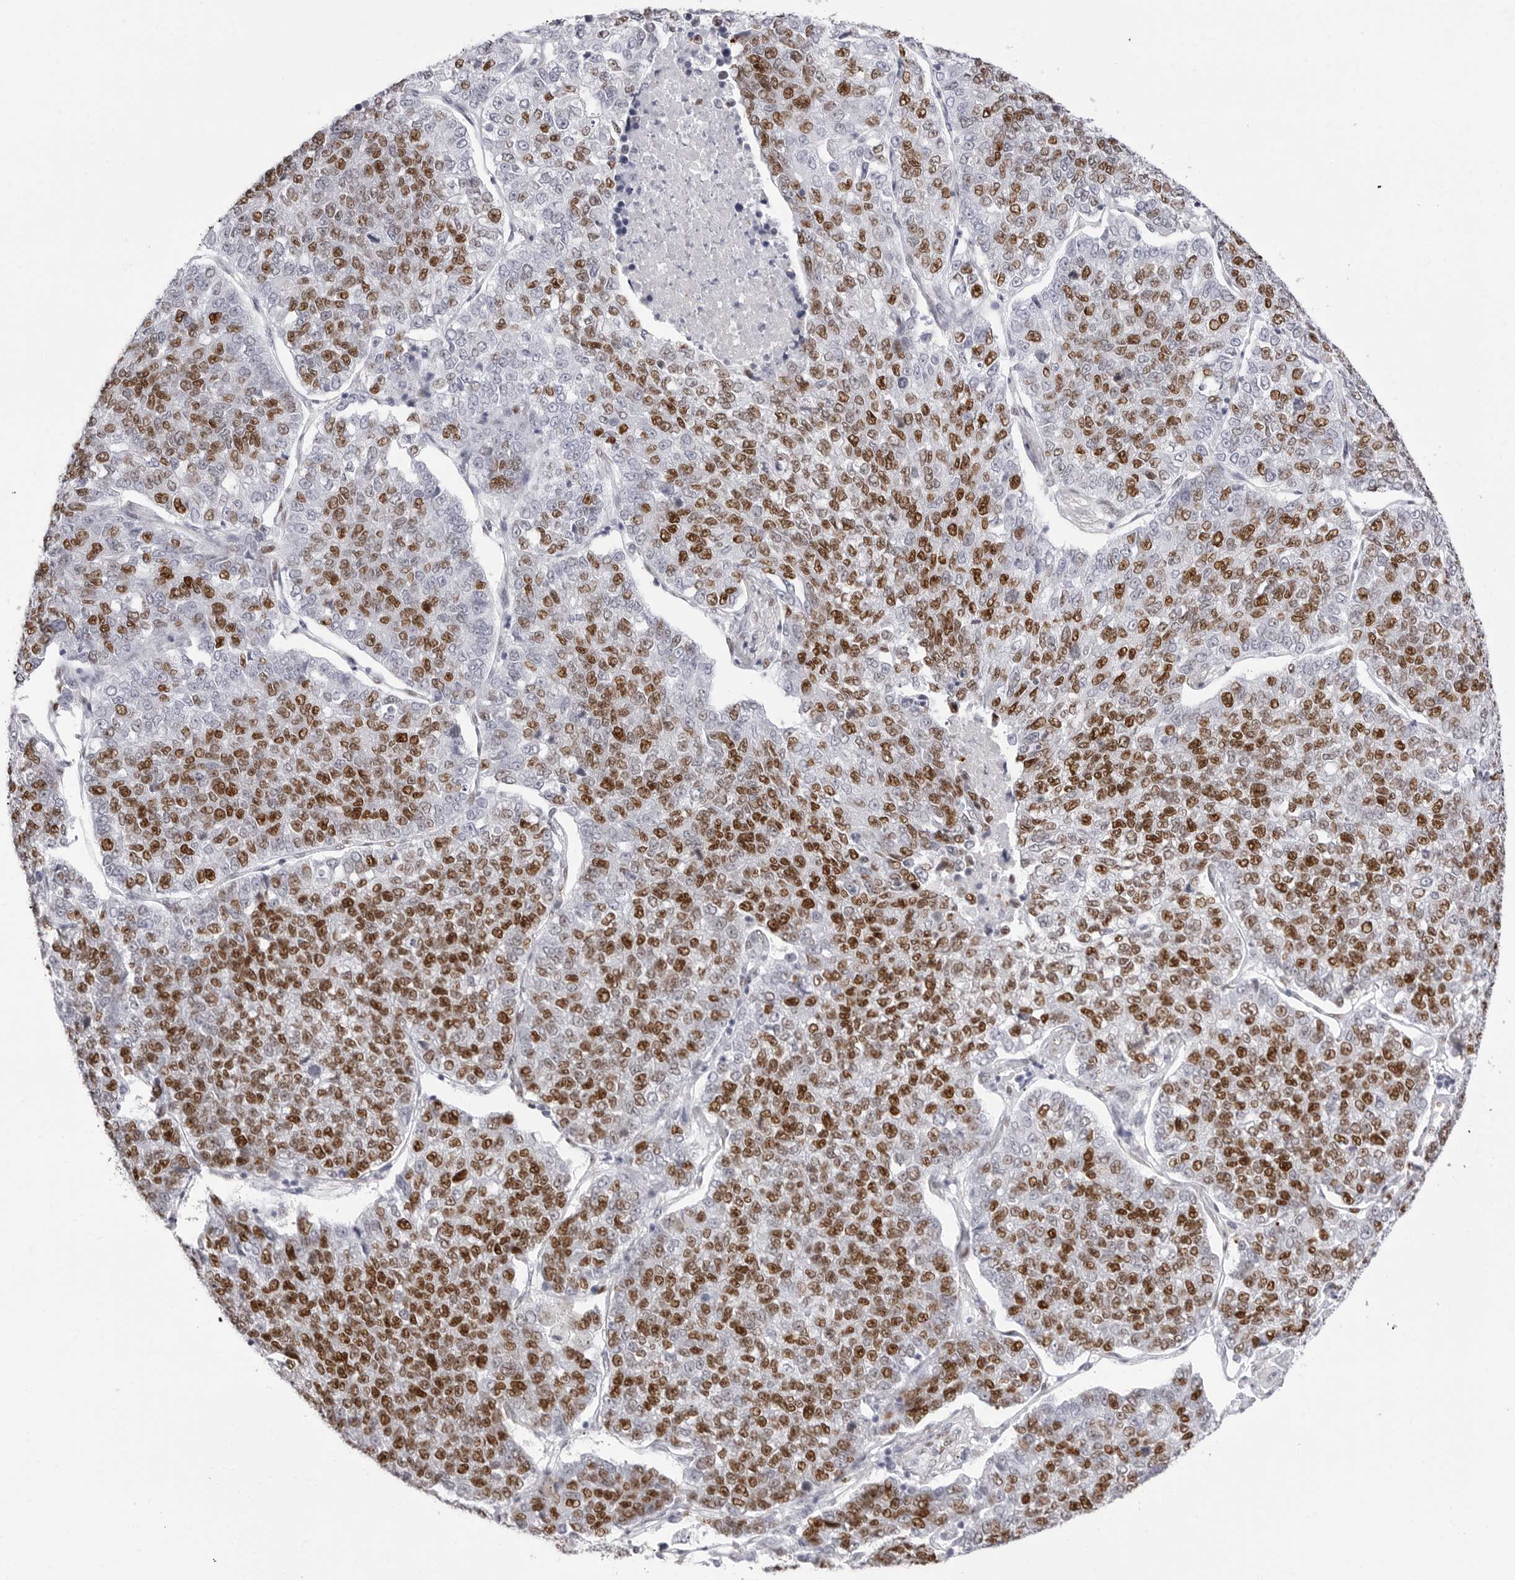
{"staining": {"intensity": "strong", "quantity": ">75%", "location": "nuclear"}, "tissue": "lung cancer", "cell_type": "Tumor cells", "image_type": "cancer", "snomed": [{"axis": "morphology", "description": "Adenocarcinoma, NOS"}, {"axis": "topography", "description": "Lung"}], "caption": "Immunohistochemistry photomicrograph of neoplastic tissue: lung adenocarcinoma stained using IHC demonstrates high levels of strong protein expression localized specifically in the nuclear of tumor cells, appearing as a nuclear brown color.", "gene": "NASP", "patient": {"sex": "male", "age": 49}}